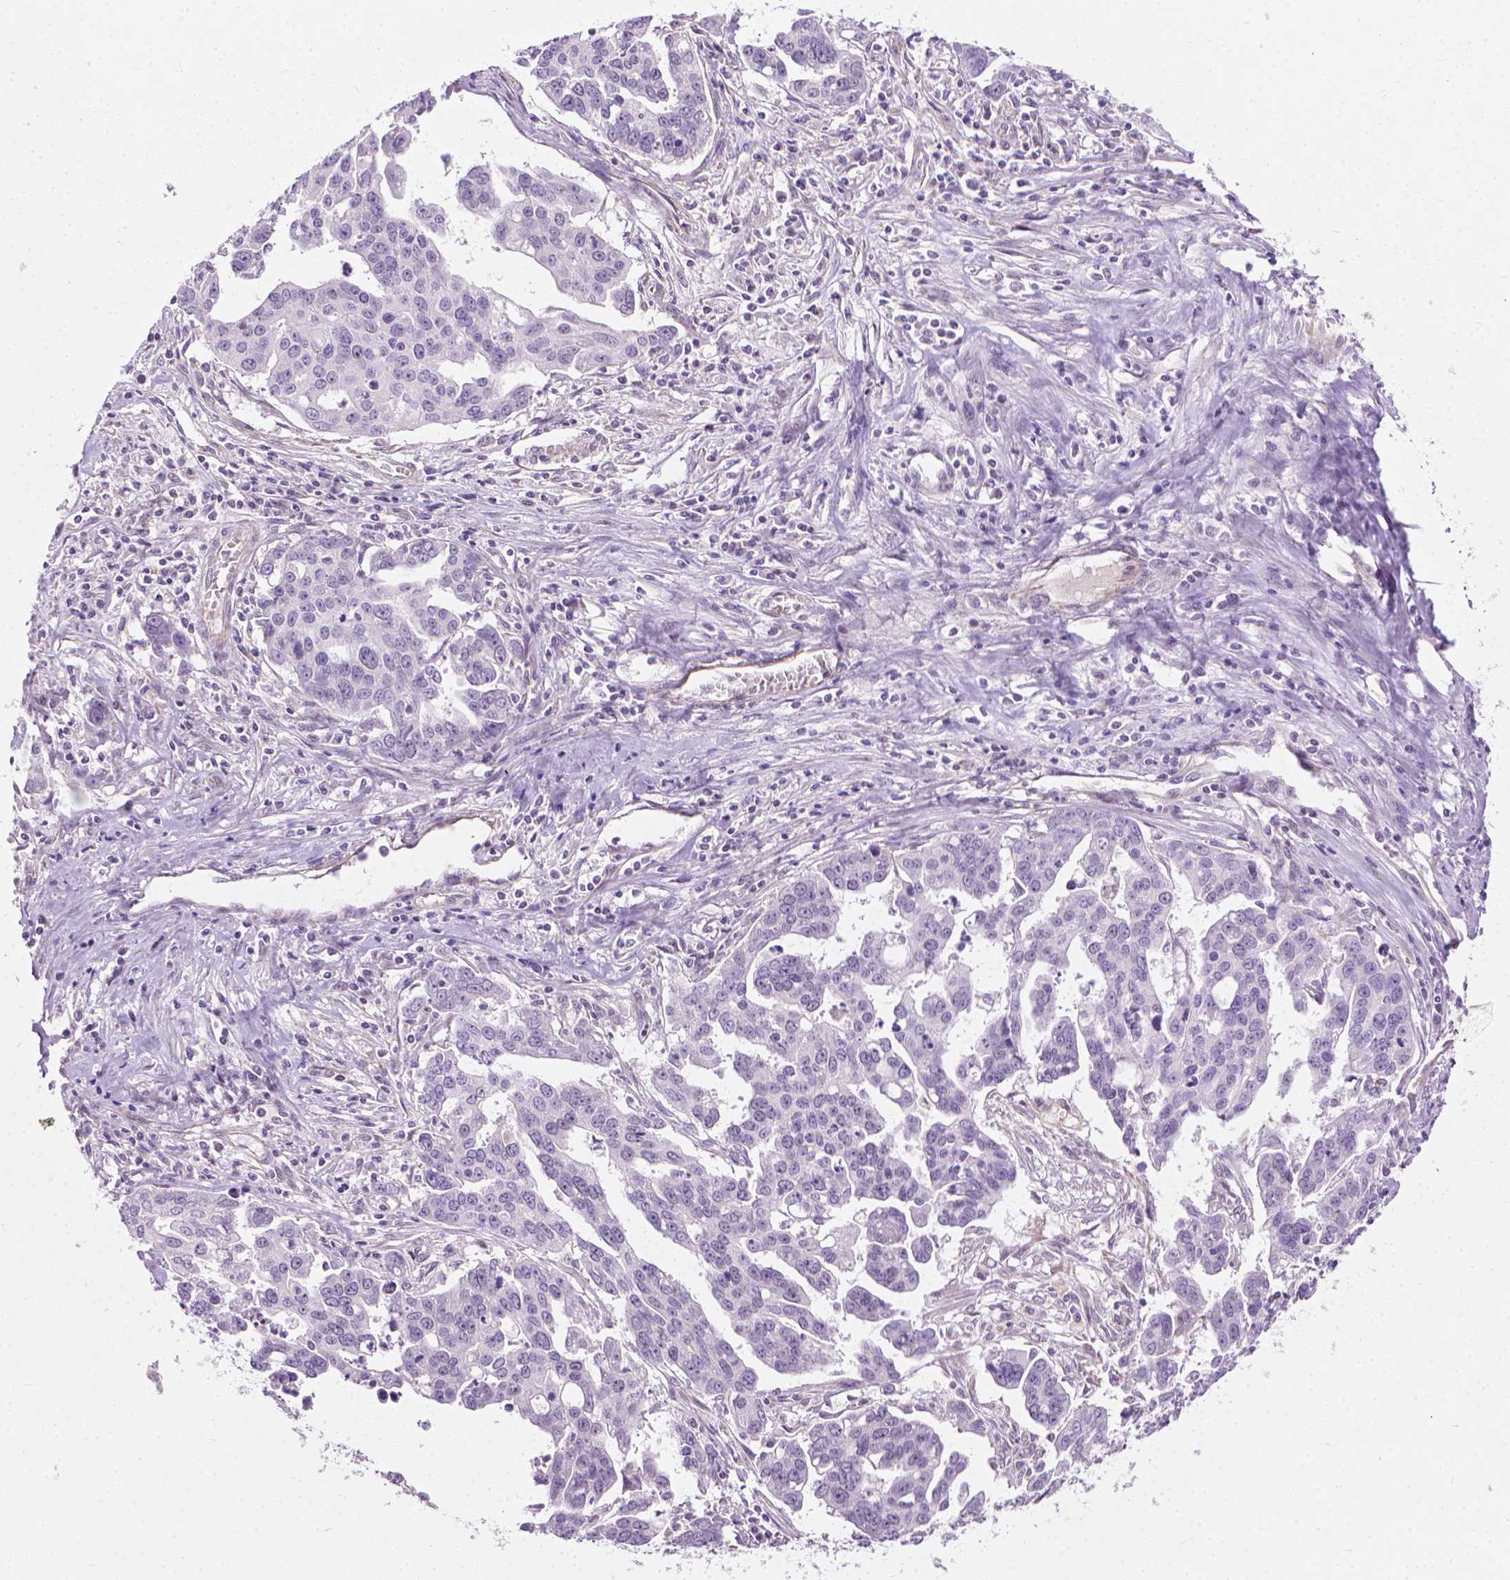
{"staining": {"intensity": "negative", "quantity": "none", "location": "none"}, "tissue": "ovarian cancer", "cell_type": "Tumor cells", "image_type": "cancer", "snomed": [{"axis": "morphology", "description": "Carcinoma, endometroid"}, {"axis": "topography", "description": "Ovary"}], "caption": "An image of ovarian cancer stained for a protein reveals no brown staining in tumor cells.", "gene": "KRT73", "patient": {"sex": "female", "age": 78}}